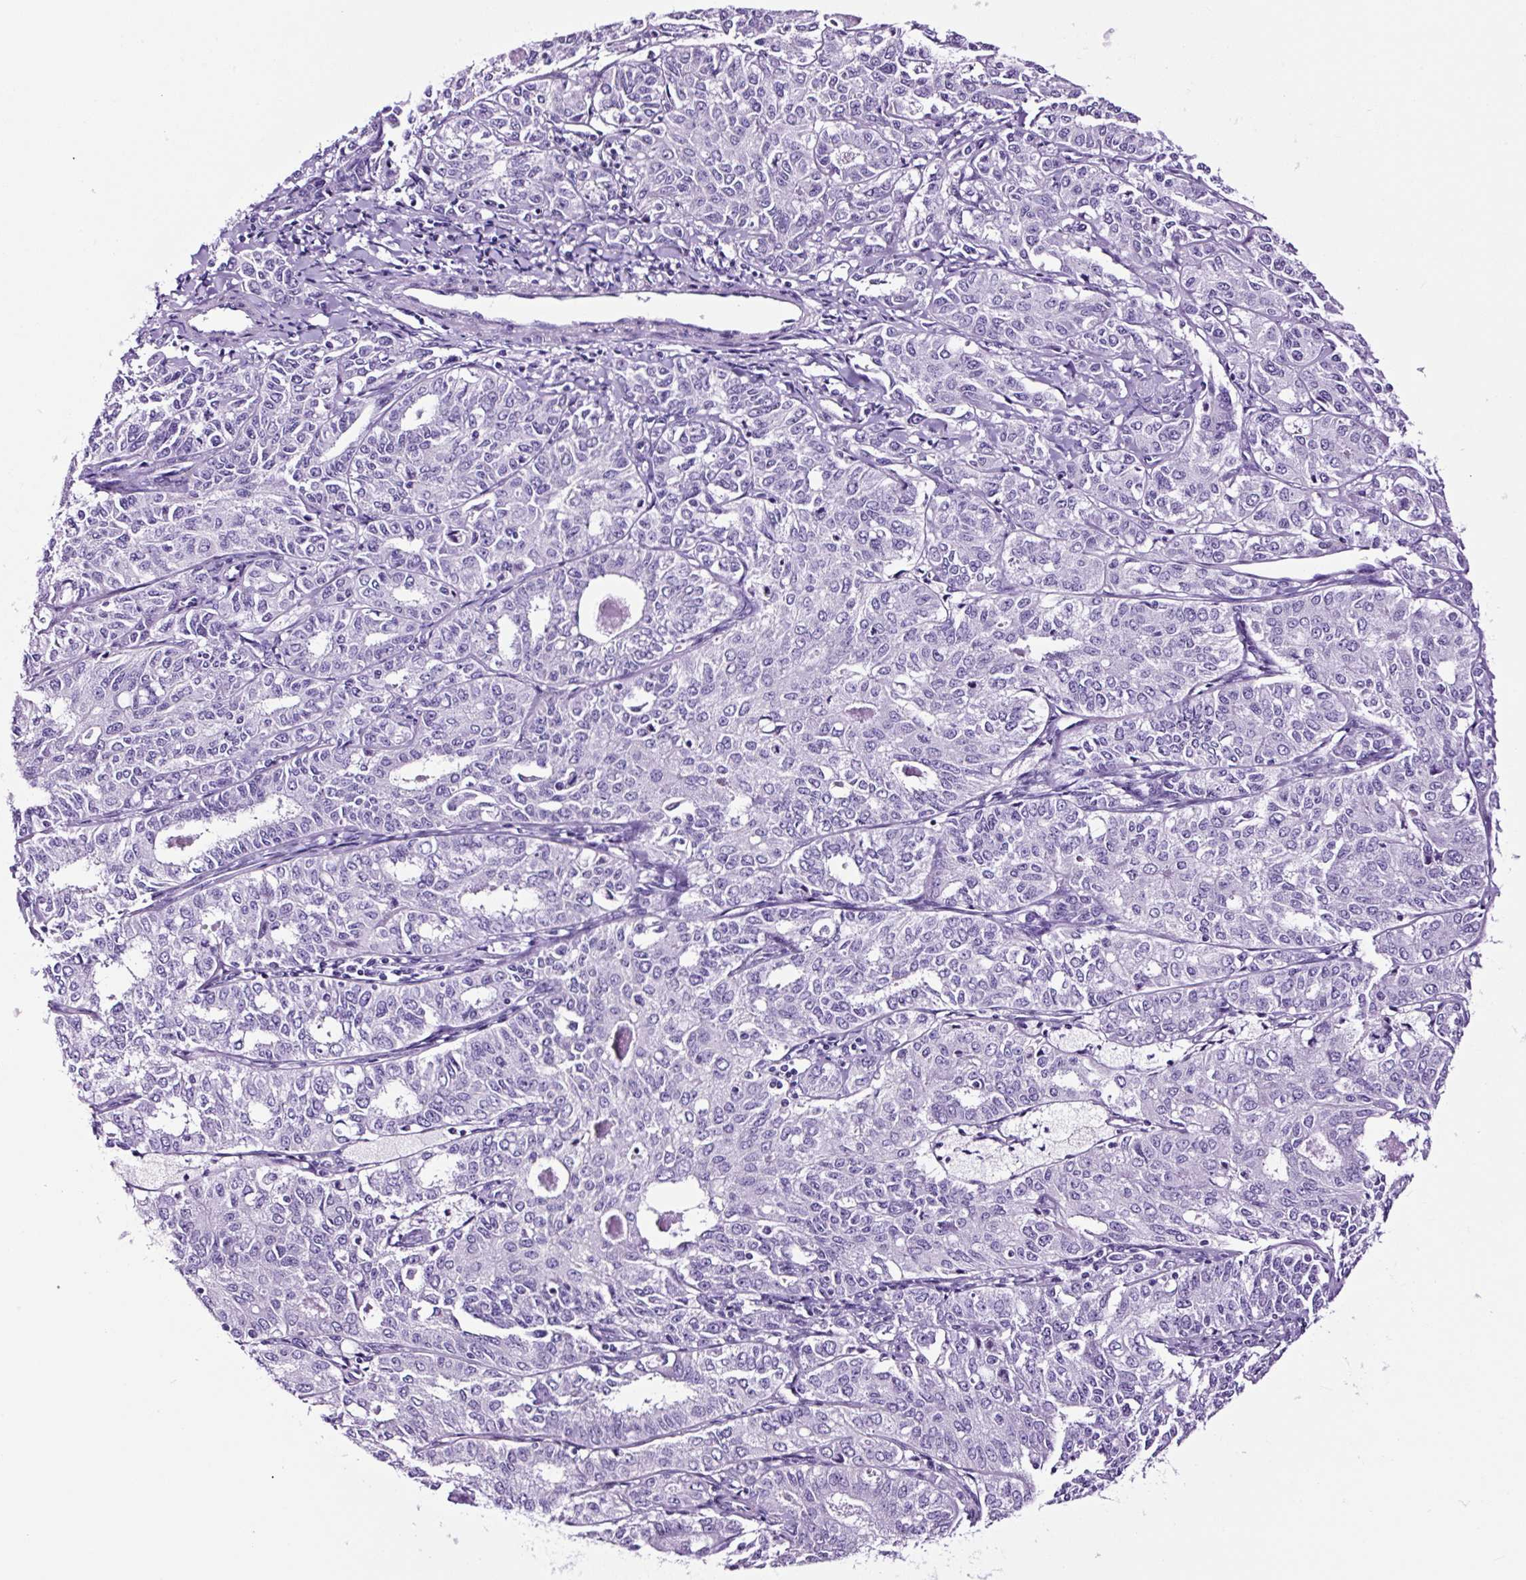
{"staining": {"intensity": "negative", "quantity": "none", "location": "none"}, "tissue": "endometrial cancer", "cell_type": "Tumor cells", "image_type": "cancer", "snomed": [{"axis": "morphology", "description": "Adenocarcinoma, NOS"}, {"axis": "topography", "description": "Endometrium"}], "caption": "Immunohistochemistry photomicrograph of adenocarcinoma (endometrial) stained for a protein (brown), which shows no expression in tumor cells. Nuclei are stained in blue.", "gene": "FBXL7", "patient": {"sex": "female", "age": 61}}